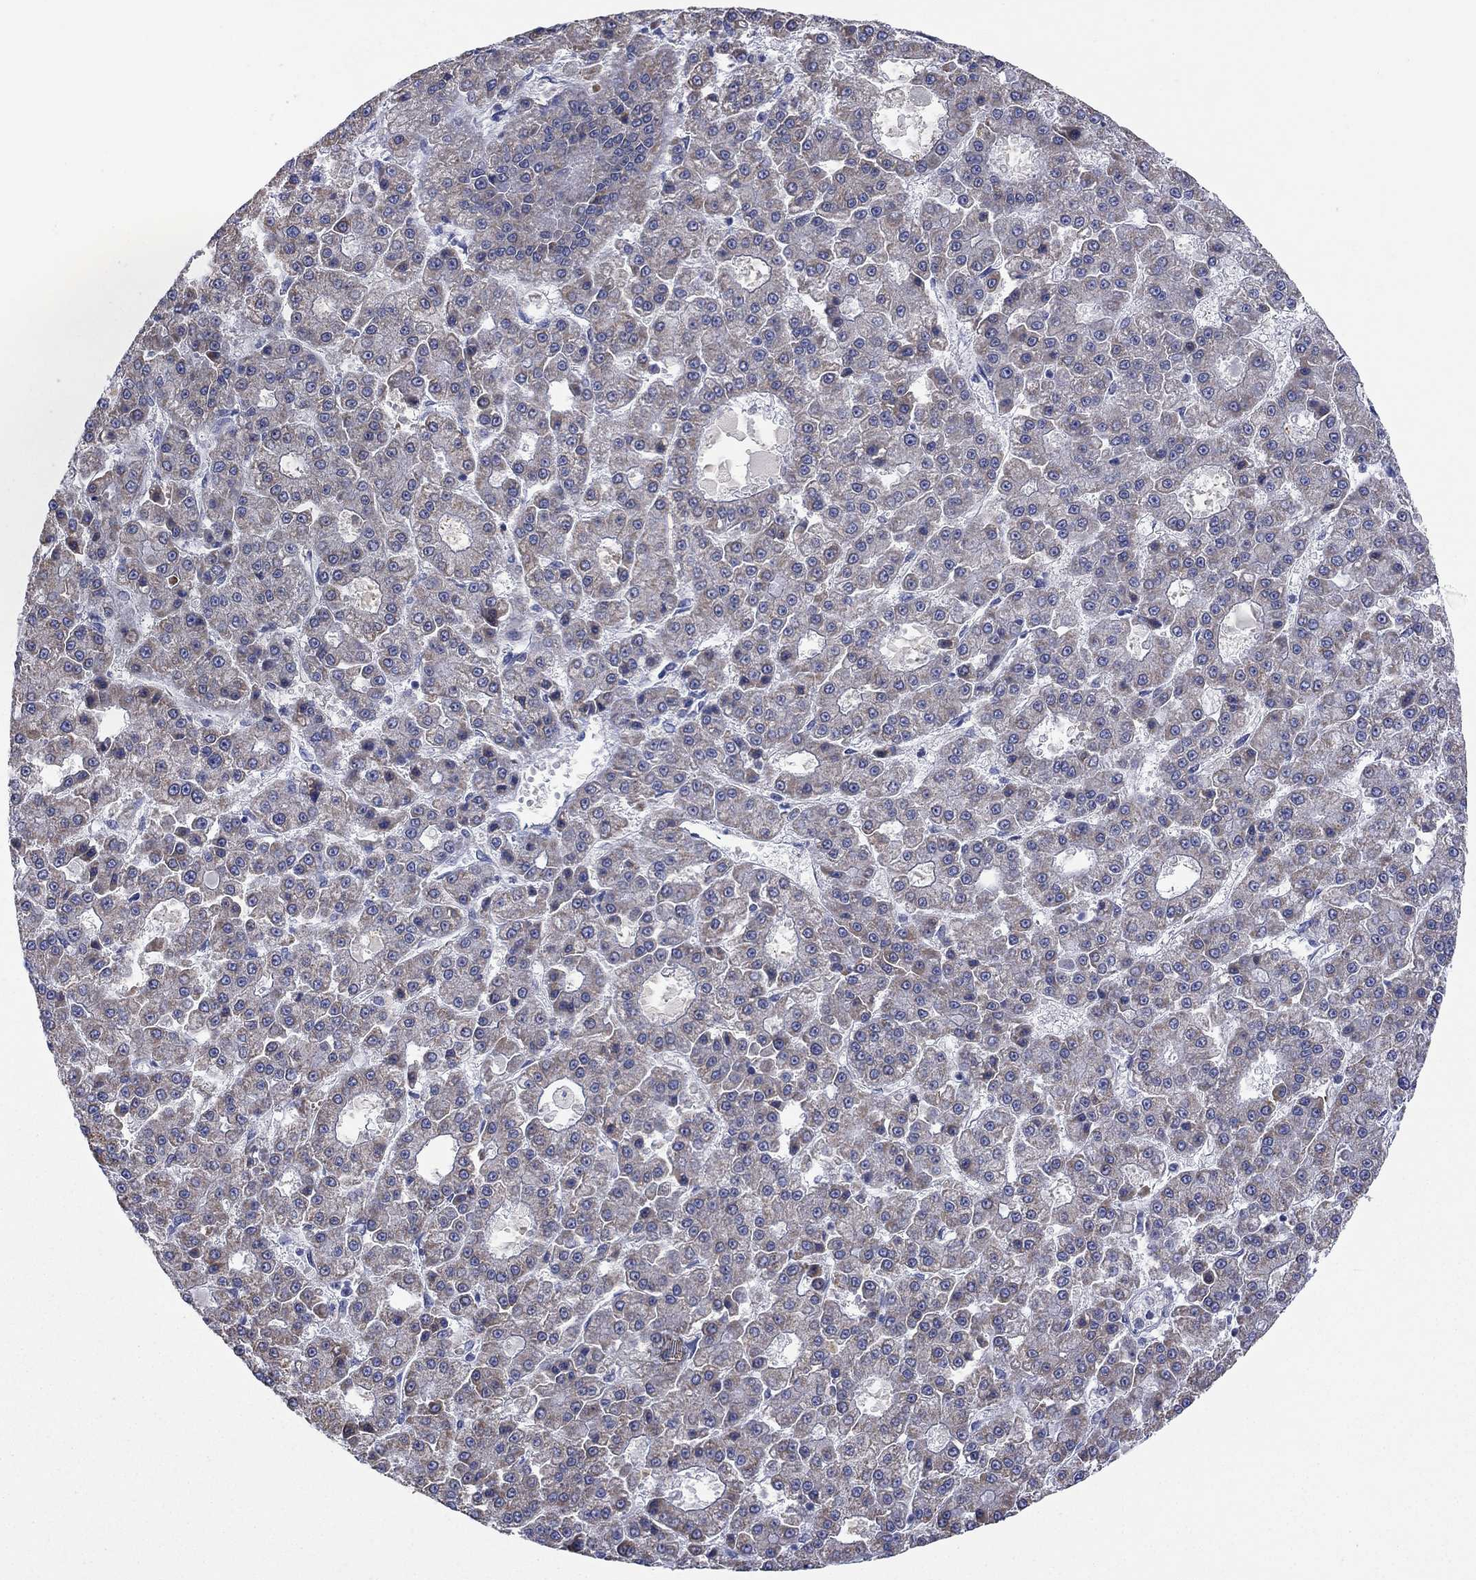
{"staining": {"intensity": "weak", "quantity": "25%-75%", "location": "cytoplasmic/membranous"}, "tissue": "liver cancer", "cell_type": "Tumor cells", "image_type": "cancer", "snomed": [{"axis": "morphology", "description": "Carcinoma, Hepatocellular, NOS"}, {"axis": "topography", "description": "Liver"}], "caption": "Human liver hepatocellular carcinoma stained with a brown dye exhibits weak cytoplasmic/membranous positive expression in about 25%-75% of tumor cells.", "gene": "CLVS1", "patient": {"sex": "male", "age": 70}}